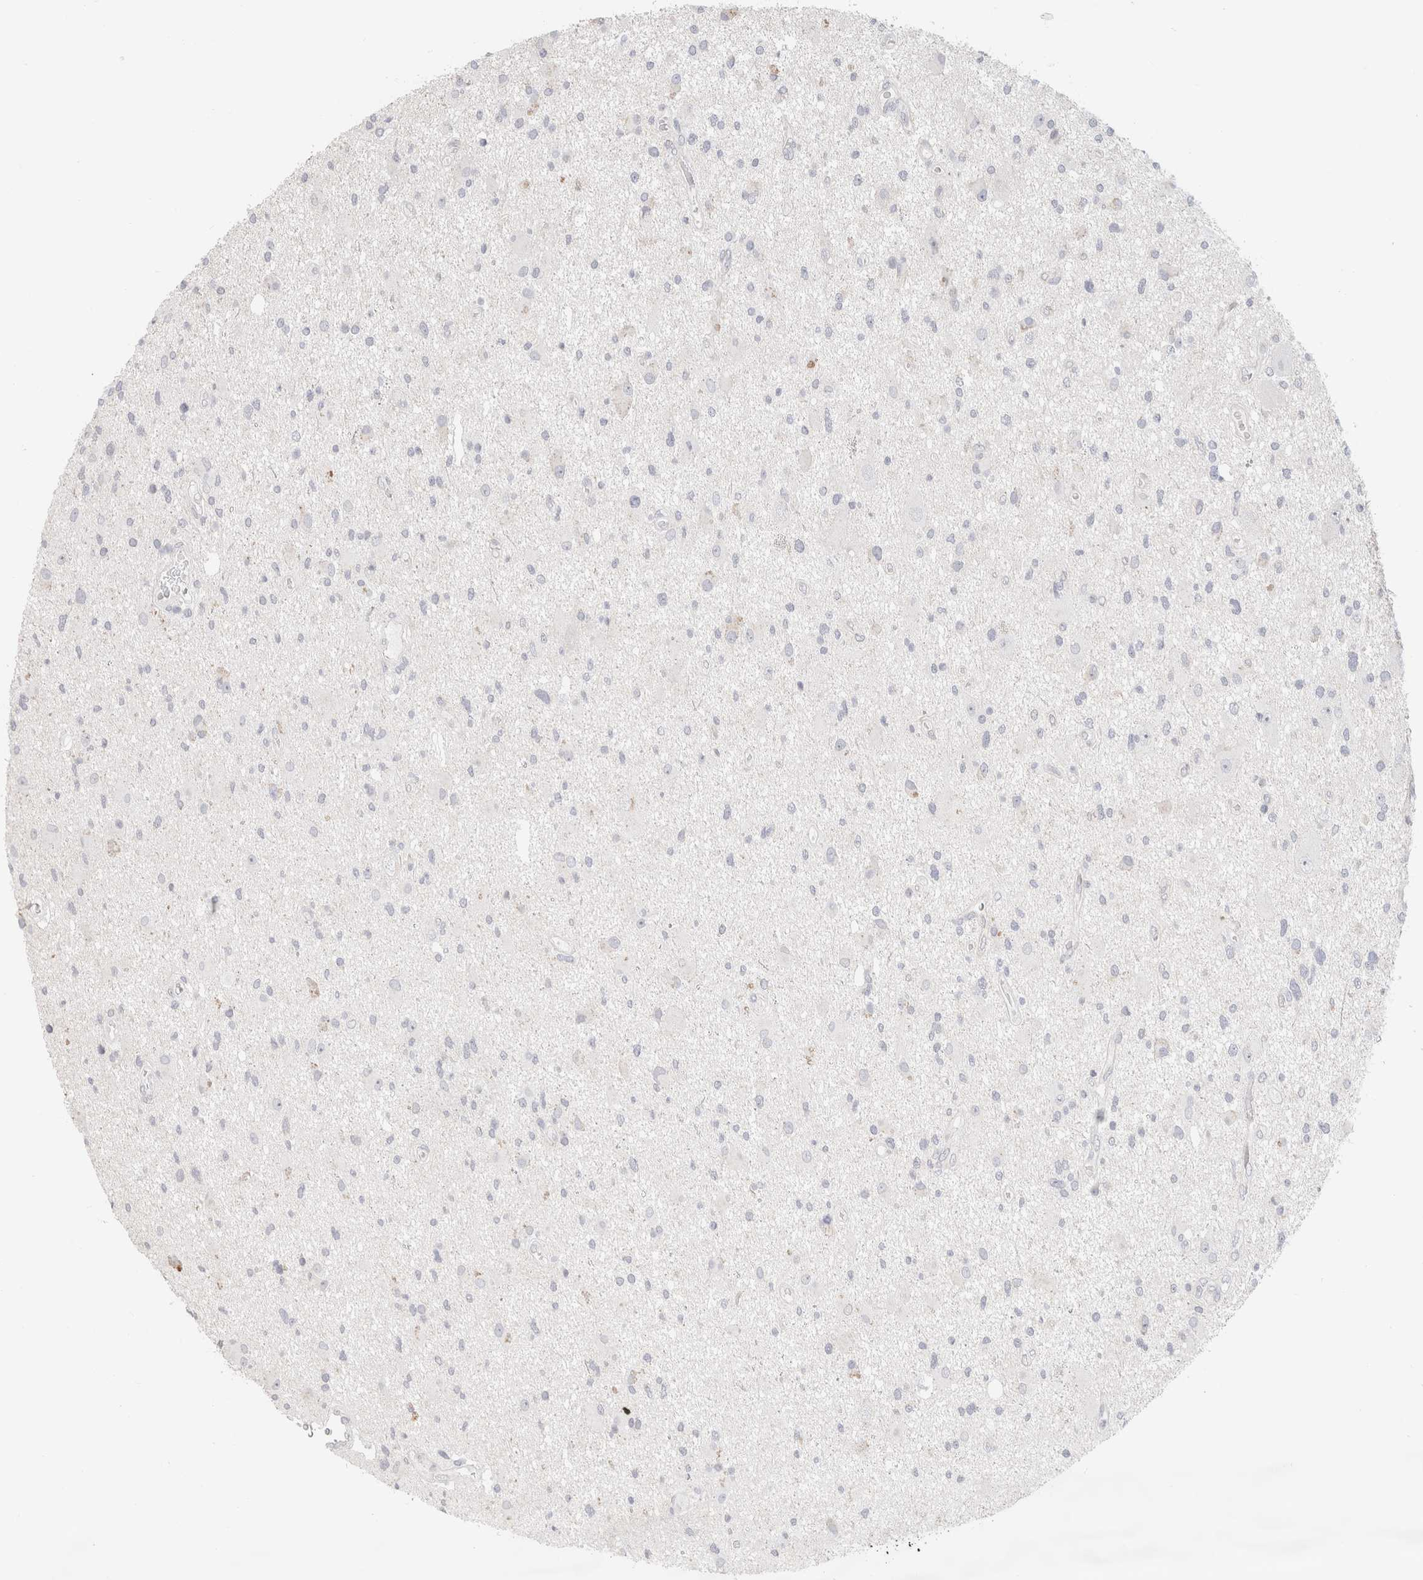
{"staining": {"intensity": "negative", "quantity": "none", "location": "none"}, "tissue": "glioma", "cell_type": "Tumor cells", "image_type": "cancer", "snomed": [{"axis": "morphology", "description": "Glioma, malignant, High grade"}, {"axis": "topography", "description": "Brain"}], "caption": "Human high-grade glioma (malignant) stained for a protein using immunohistochemistry (IHC) displays no positivity in tumor cells.", "gene": "AFP", "patient": {"sex": "male", "age": 33}}